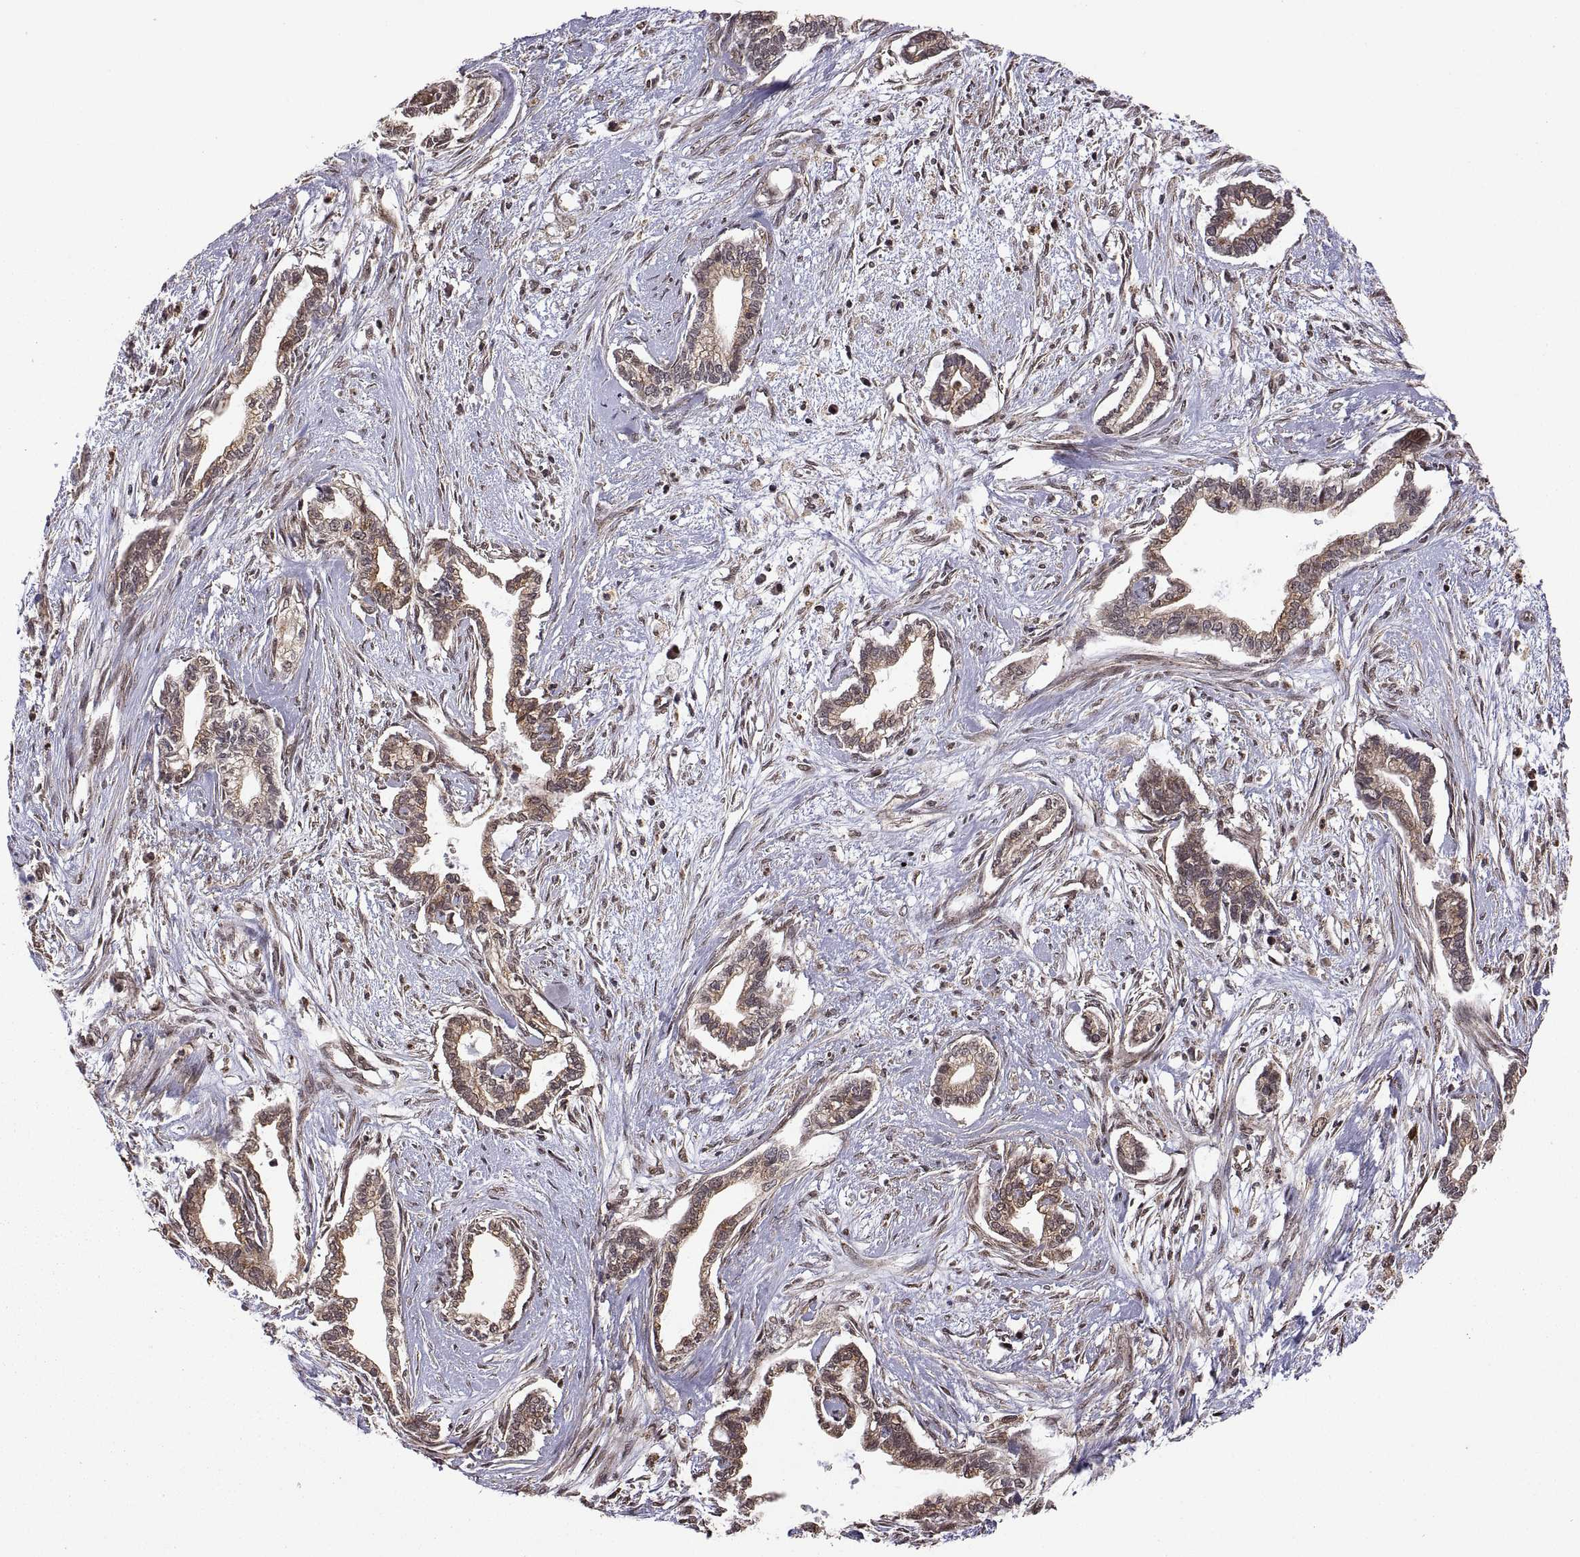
{"staining": {"intensity": "weak", "quantity": ">75%", "location": "cytoplasmic/membranous"}, "tissue": "cervical cancer", "cell_type": "Tumor cells", "image_type": "cancer", "snomed": [{"axis": "morphology", "description": "Adenocarcinoma, NOS"}, {"axis": "topography", "description": "Cervix"}], "caption": "Cervical cancer (adenocarcinoma) stained with immunohistochemistry reveals weak cytoplasmic/membranous expression in about >75% of tumor cells.", "gene": "ZNRF2", "patient": {"sex": "female", "age": 62}}